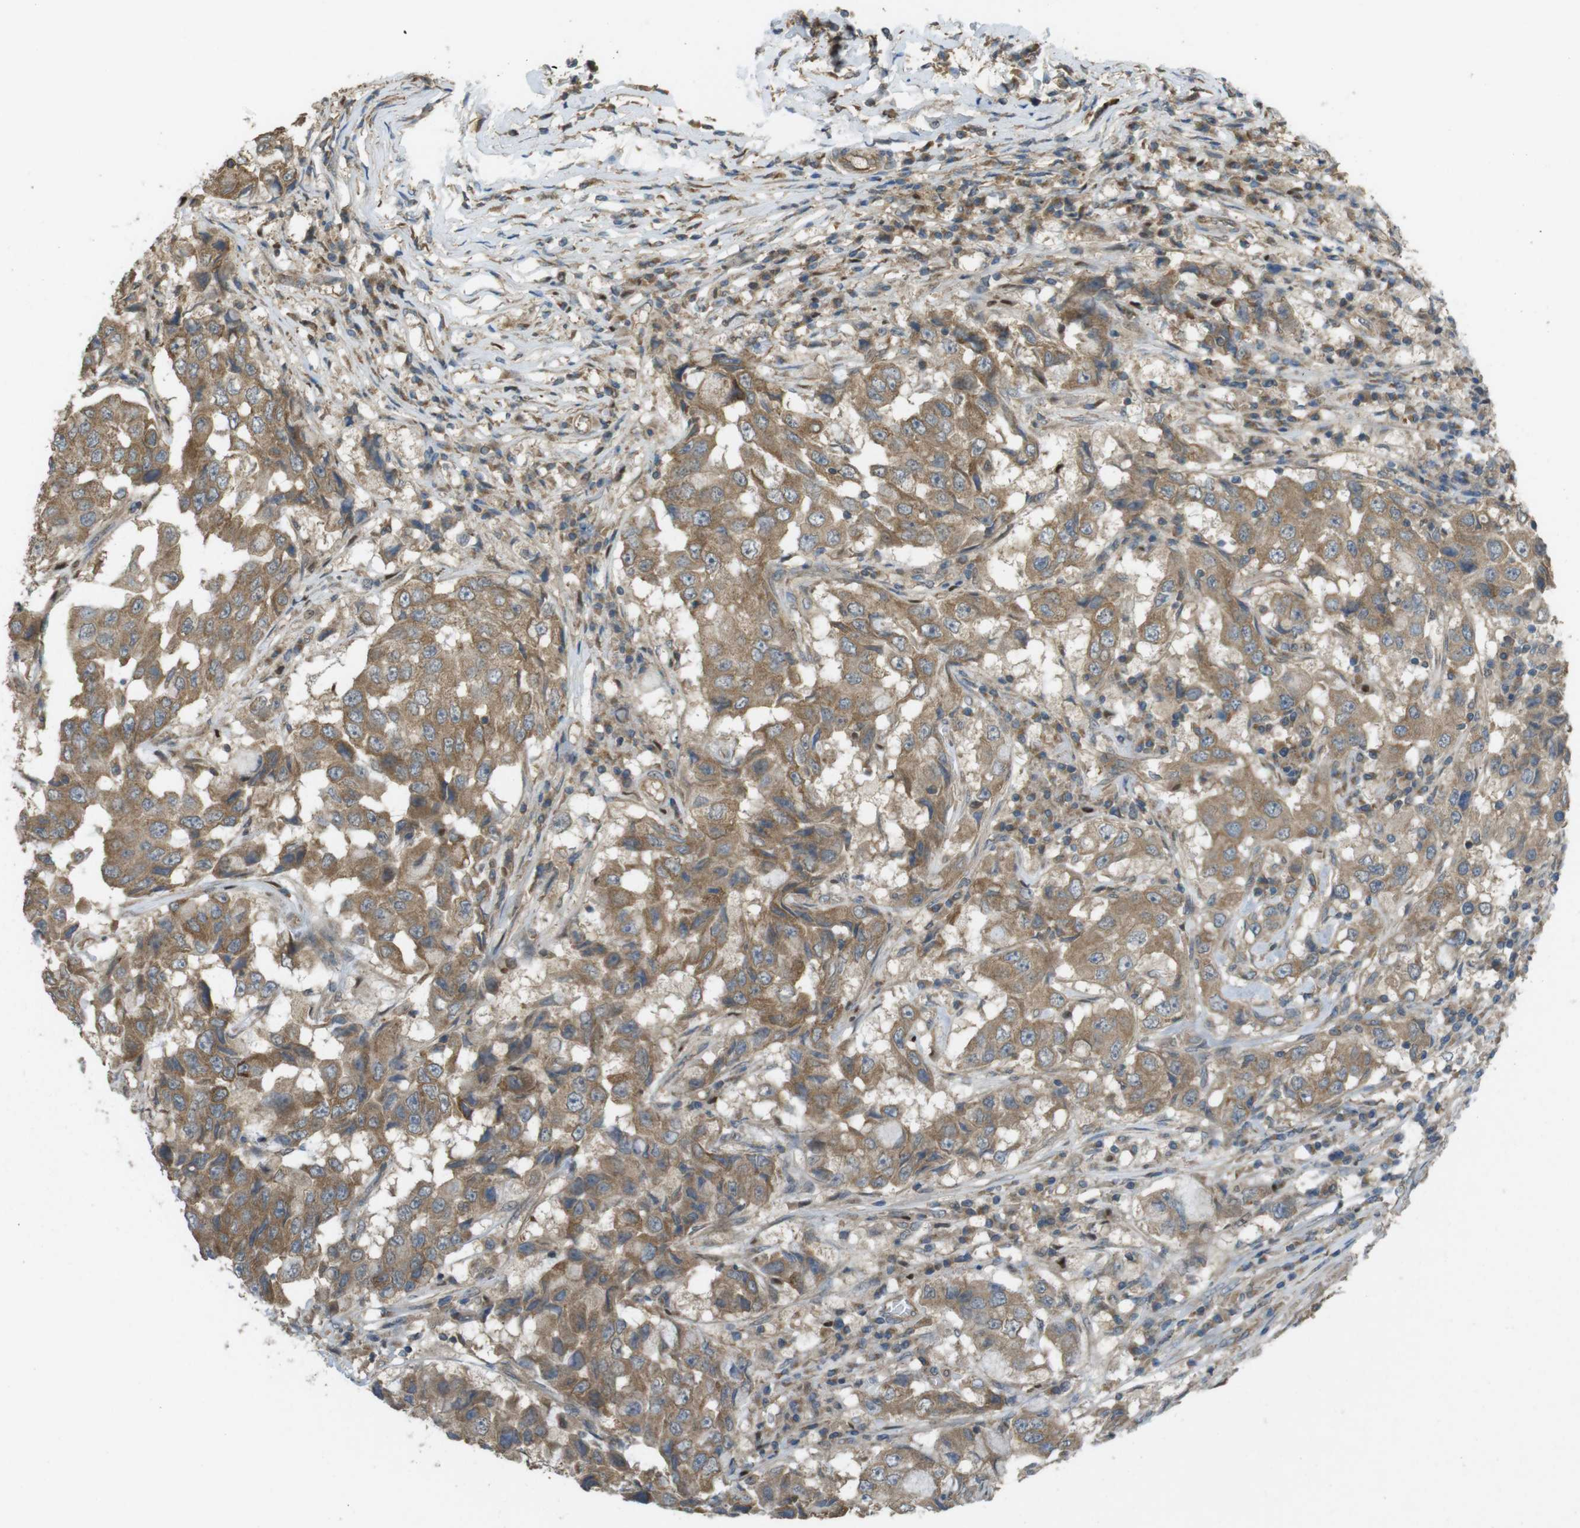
{"staining": {"intensity": "moderate", "quantity": ">75%", "location": "cytoplasmic/membranous"}, "tissue": "breast cancer", "cell_type": "Tumor cells", "image_type": "cancer", "snomed": [{"axis": "morphology", "description": "Duct carcinoma"}, {"axis": "topography", "description": "Breast"}], "caption": "This histopathology image demonstrates breast cancer stained with IHC to label a protein in brown. The cytoplasmic/membranous of tumor cells show moderate positivity for the protein. Nuclei are counter-stained blue.", "gene": "ZDHHC20", "patient": {"sex": "female", "age": 27}}